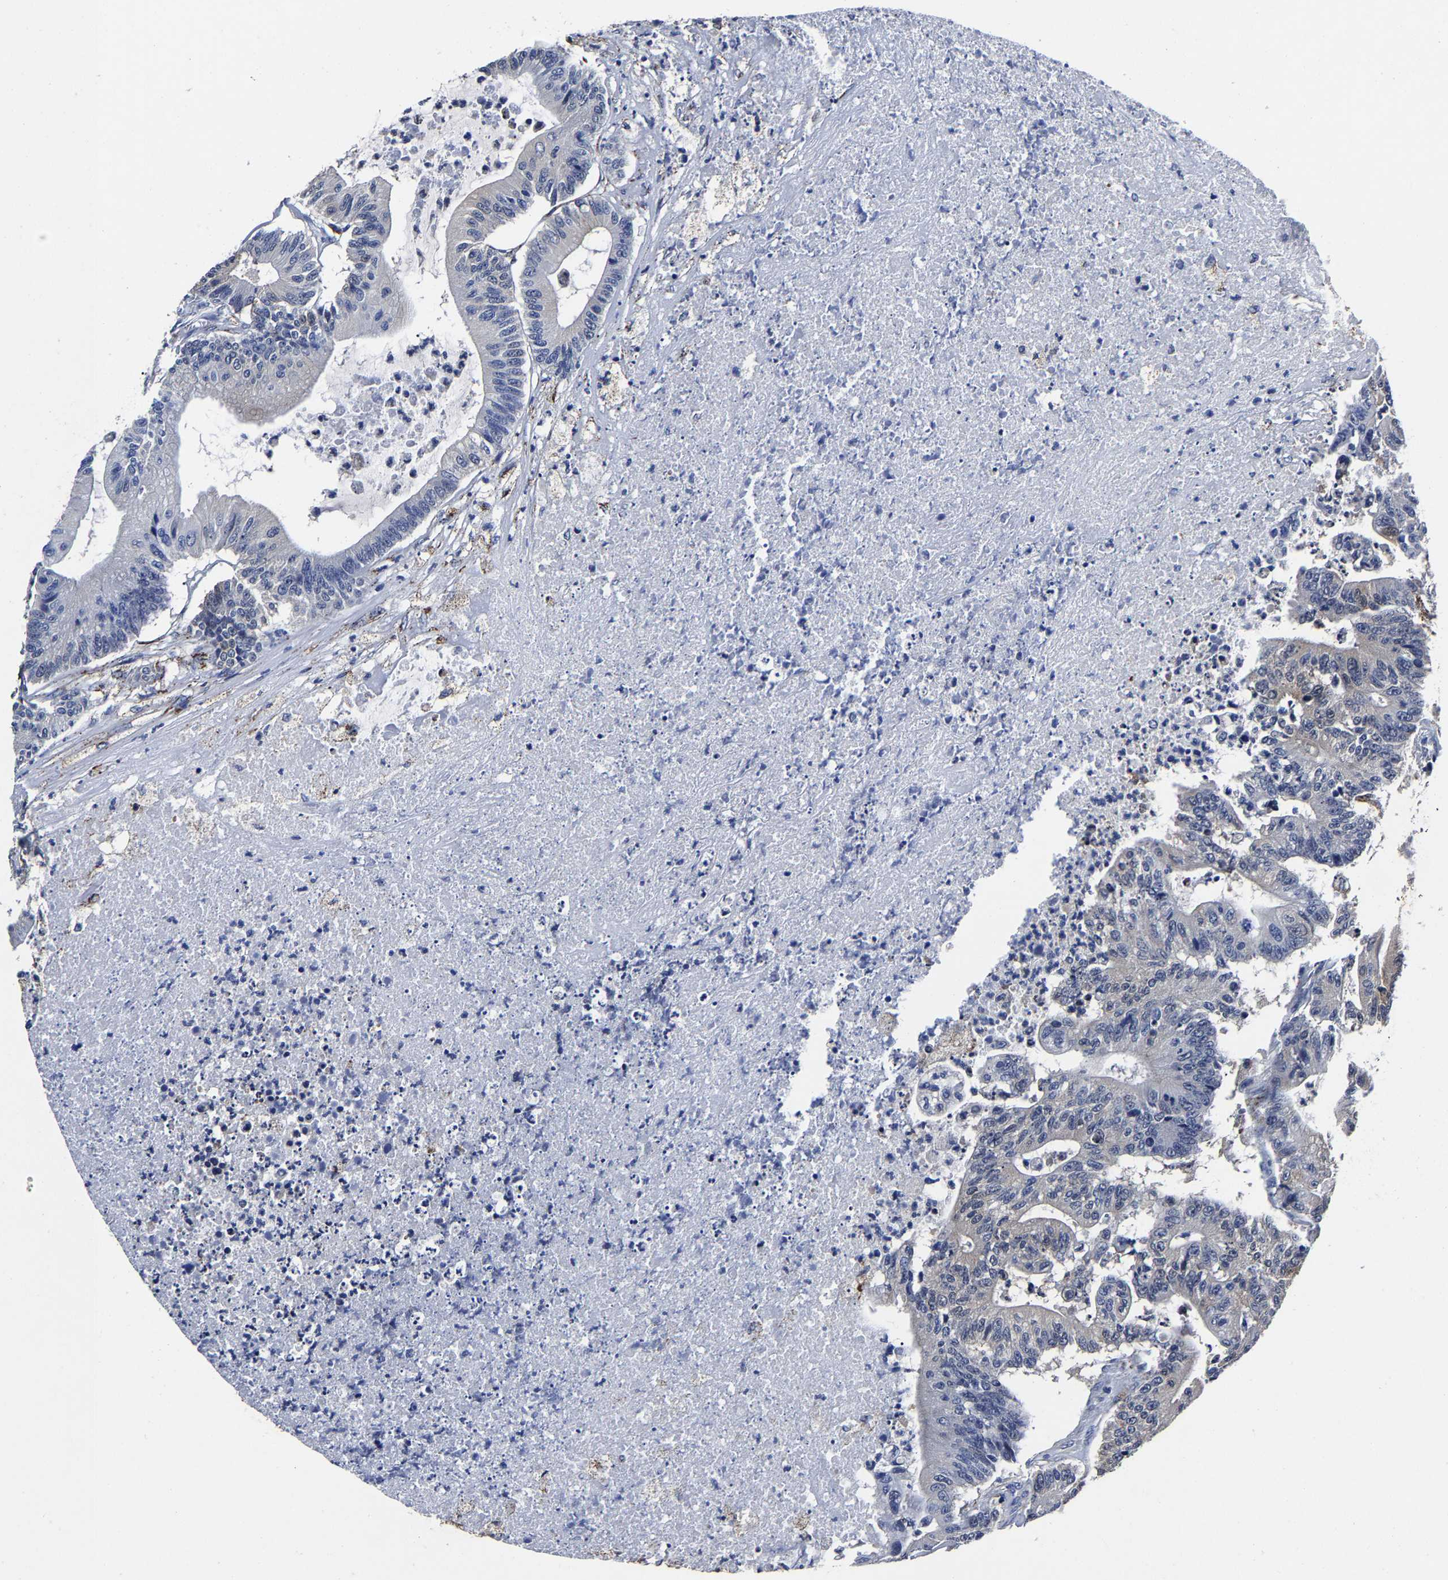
{"staining": {"intensity": "negative", "quantity": "none", "location": "none"}, "tissue": "colorectal cancer", "cell_type": "Tumor cells", "image_type": "cancer", "snomed": [{"axis": "morphology", "description": "Adenocarcinoma, NOS"}, {"axis": "topography", "description": "Colon"}], "caption": "Immunohistochemical staining of adenocarcinoma (colorectal) reveals no significant positivity in tumor cells.", "gene": "PSPH", "patient": {"sex": "female", "age": 84}}